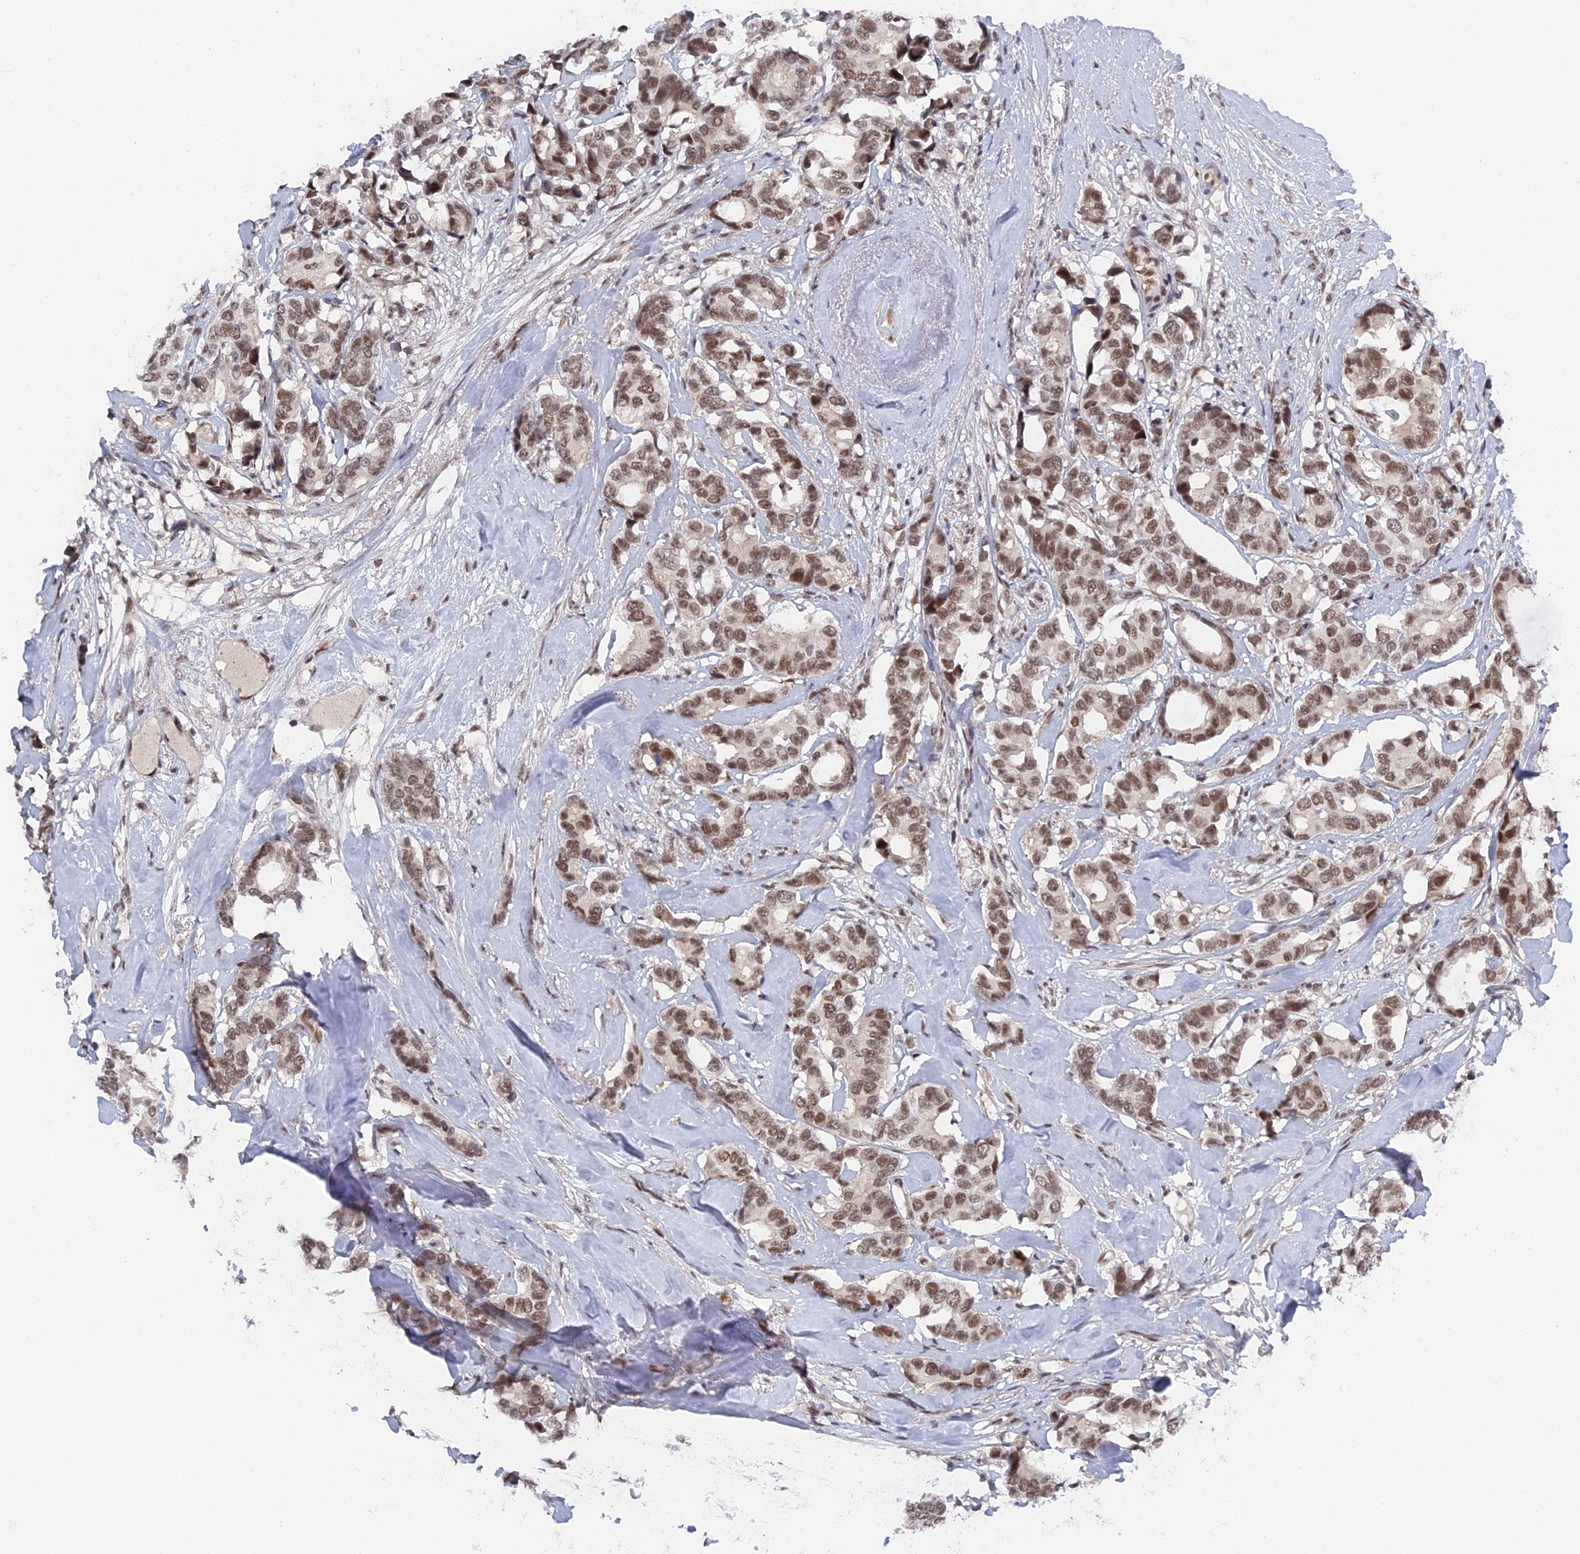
{"staining": {"intensity": "moderate", "quantity": ">75%", "location": "nuclear"}, "tissue": "breast cancer", "cell_type": "Tumor cells", "image_type": "cancer", "snomed": [{"axis": "morphology", "description": "Duct carcinoma"}, {"axis": "topography", "description": "Breast"}], "caption": "Protein expression analysis of infiltrating ductal carcinoma (breast) reveals moderate nuclear positivity in about >75% of tumor cells. Using DAB (brown) and hematoxylin (blue) stains, captured at high magnification using brightfield microscopy.", "gene": "CCDC85A", "patient": {"sex": "female", "age": 87}}